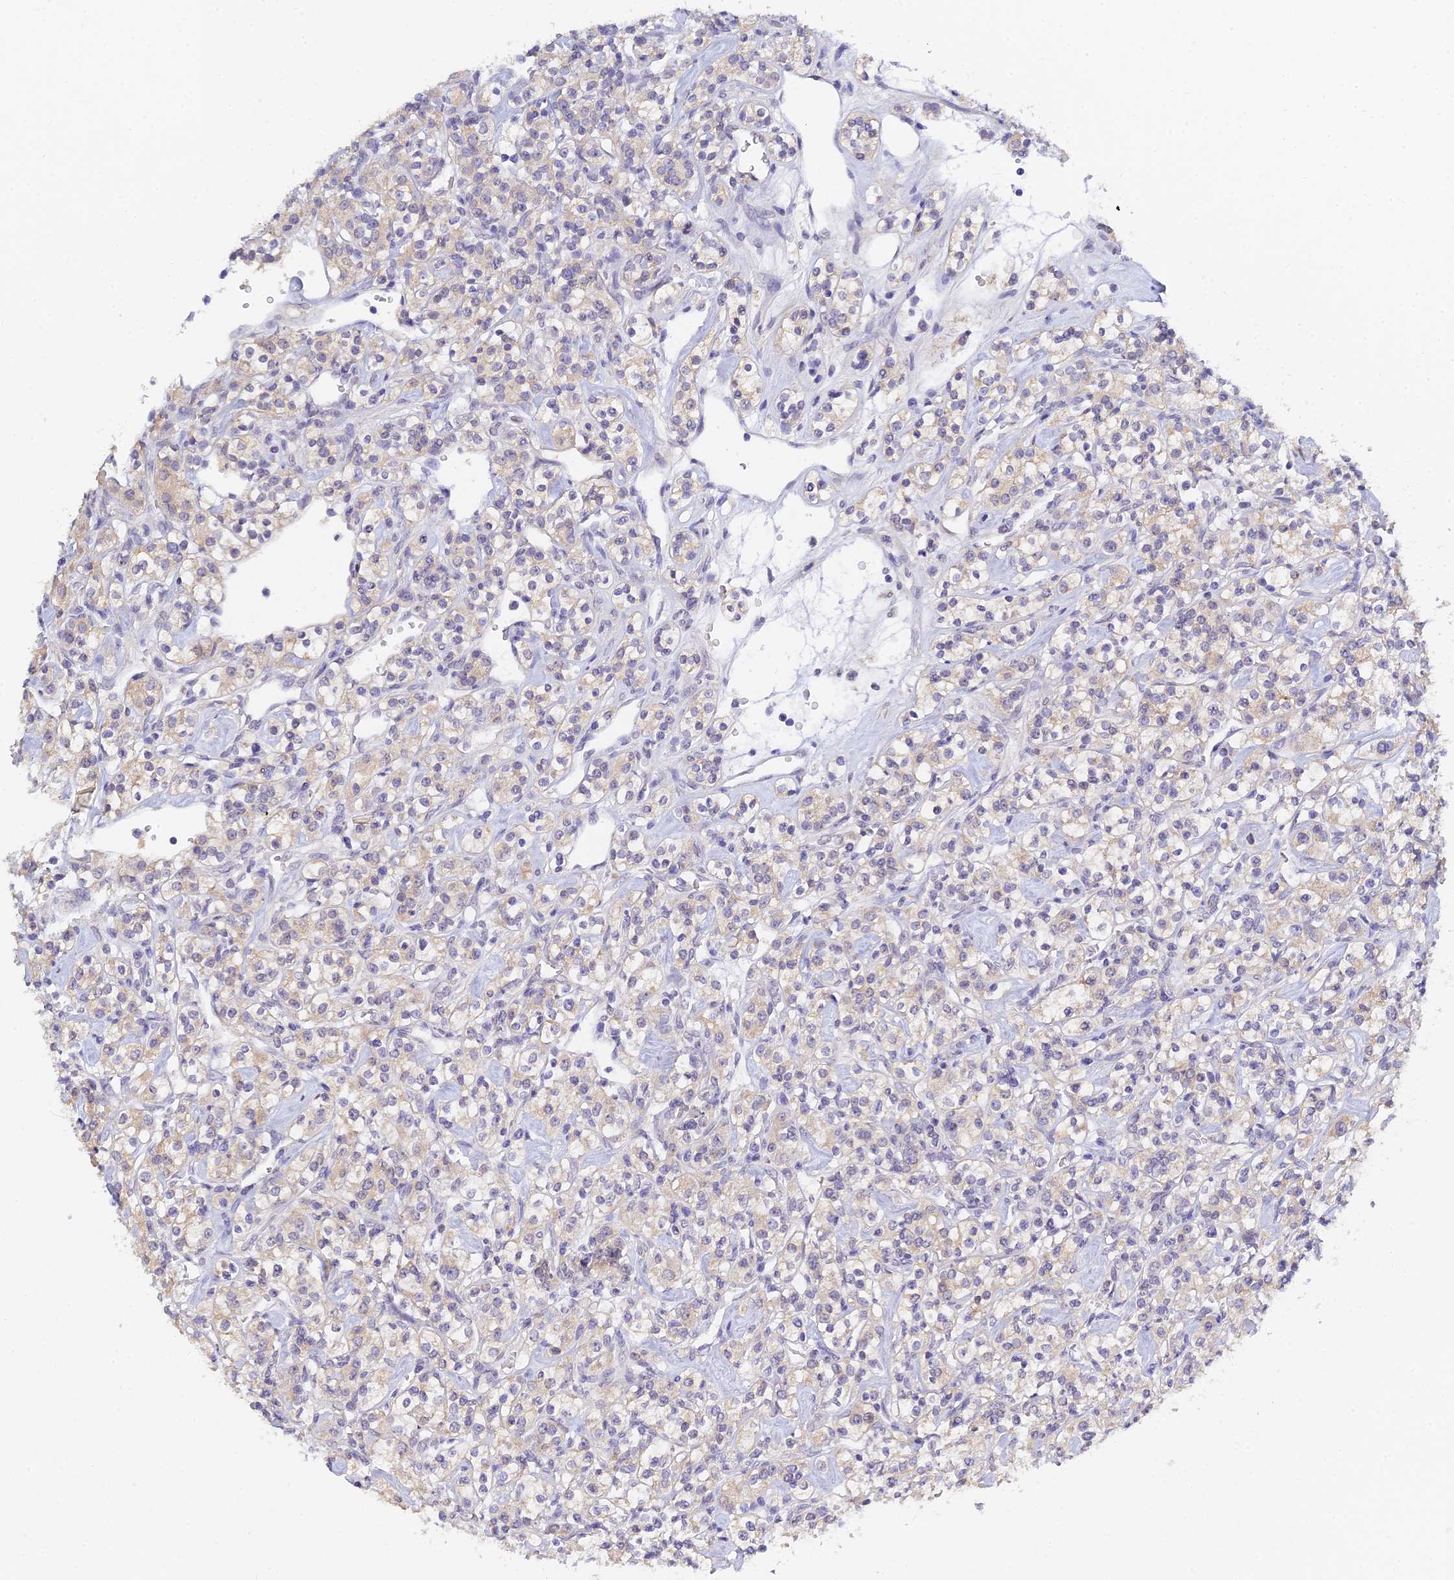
{"staining": {"intensity": "weak", "quantity": "<25%", "location": "cytoplasmic/membranous"}, "tissue": "renal cancer", "cell_type": "Tumor cells", "image_type": "cancer", "snomed": [{"axis": "morphology", "description": "Adenocarcinoma, NOS"}, {"axis": "topography", "description": "Kidney"}], "caption": "Tumor cells show no significant protein expression in renal cancer.", "gene": "HOXB1", "patient": {"sex": "male", "age": 77}}